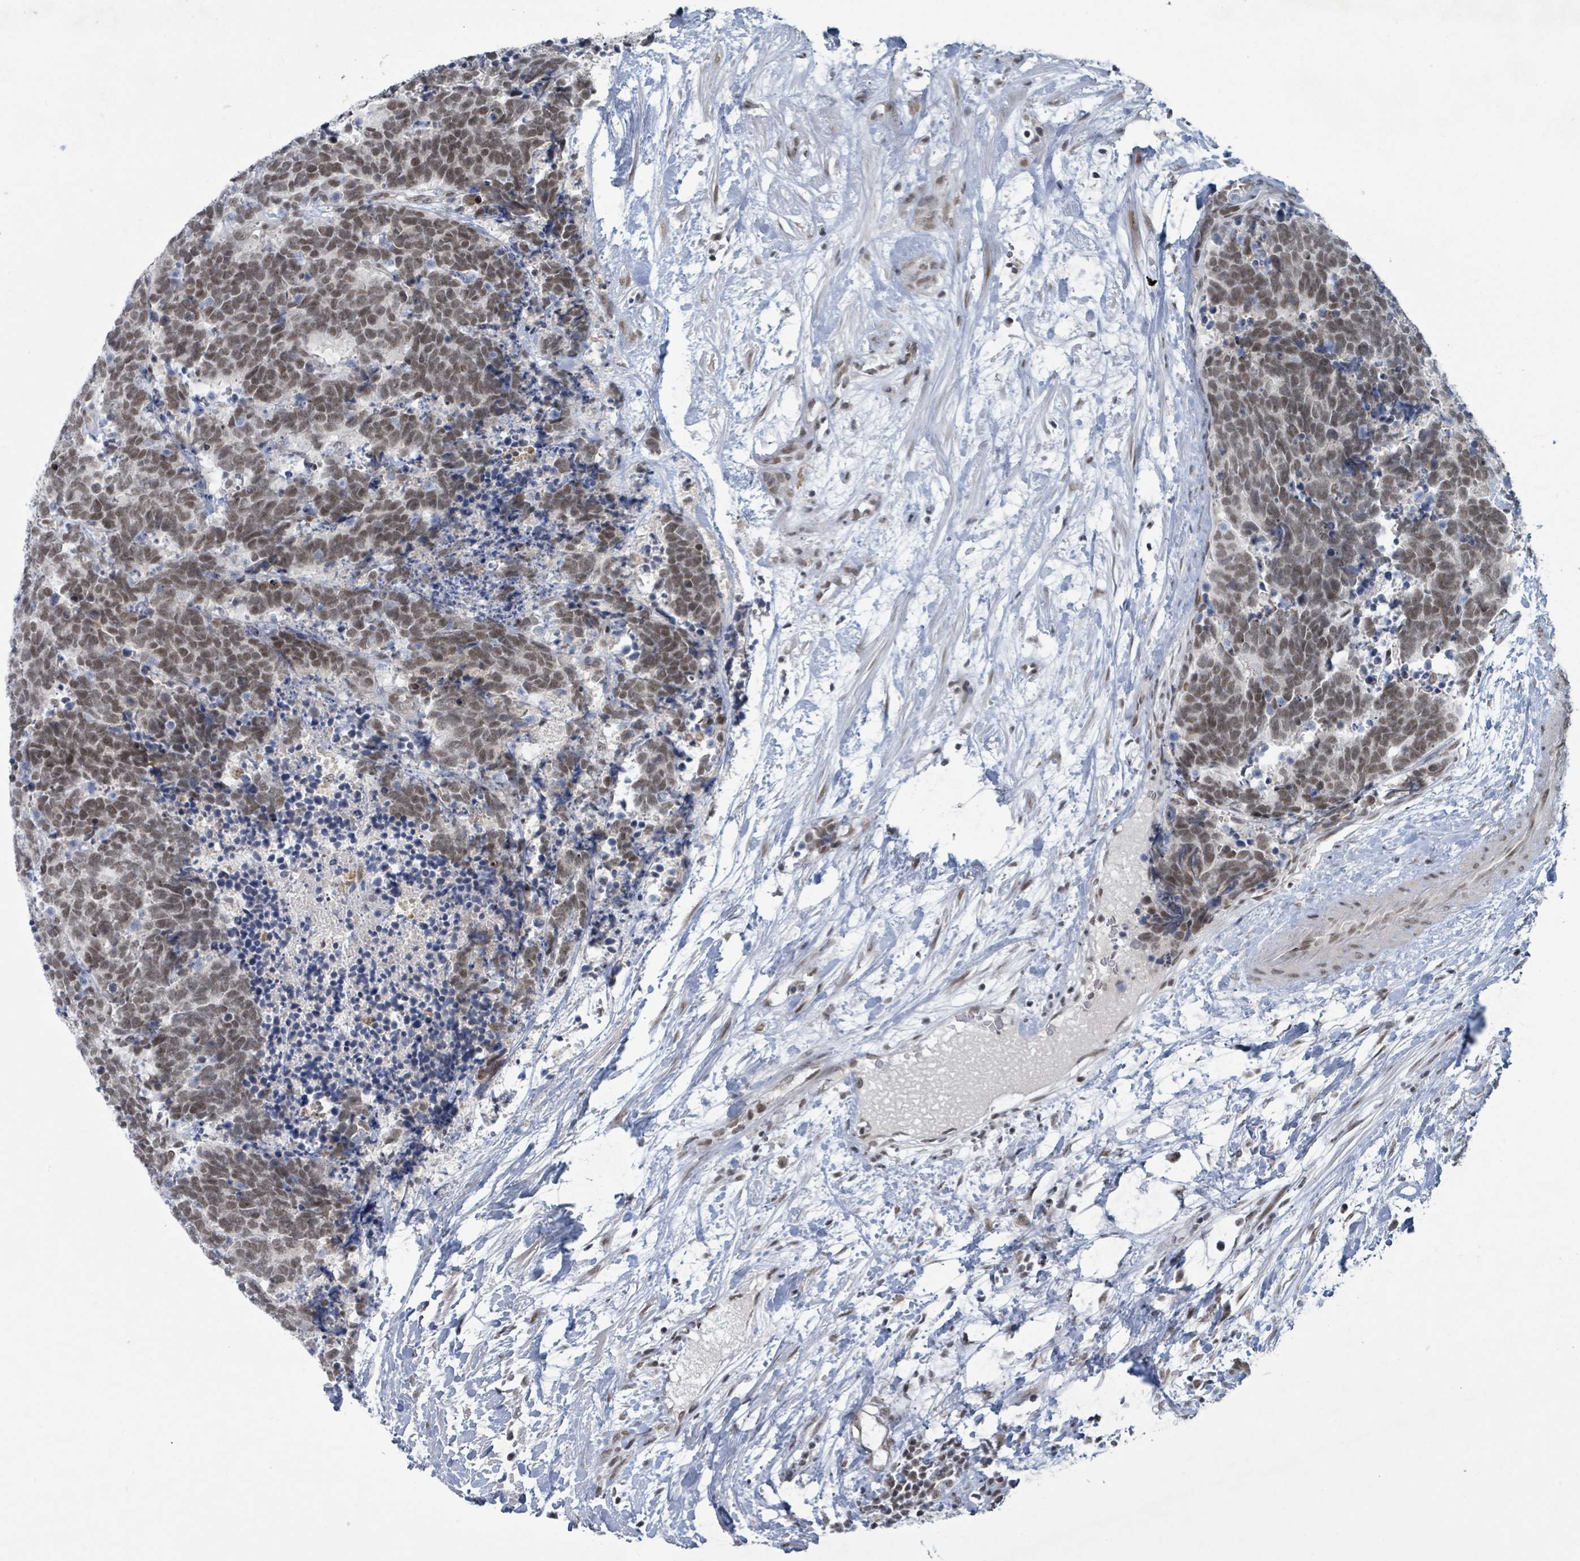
{"staining": {"intensity": "moderate", "quantity": ">75%", "location": "nuclear"}, "tissue": "carcinoid", "cell_type": "Tumor cells", "image_type": "cancer", "snomed": [{"axis": "morphology", "description": "Carcinoma, NOS"}, {"axis": "morphology", "description": "Carcinoid, malignant, NOS"}, {"axis": "topography", "description": "Prostate"}], "caption": "Protein staining demonstrates moderate nuclear expression in about >75% of tumor cells in carcinoid (malignant). (DAB = brown stain, brightfield microscopy at high magnification).", "gene": "BANP", "patient": {"sex": "male", "age": 57}}